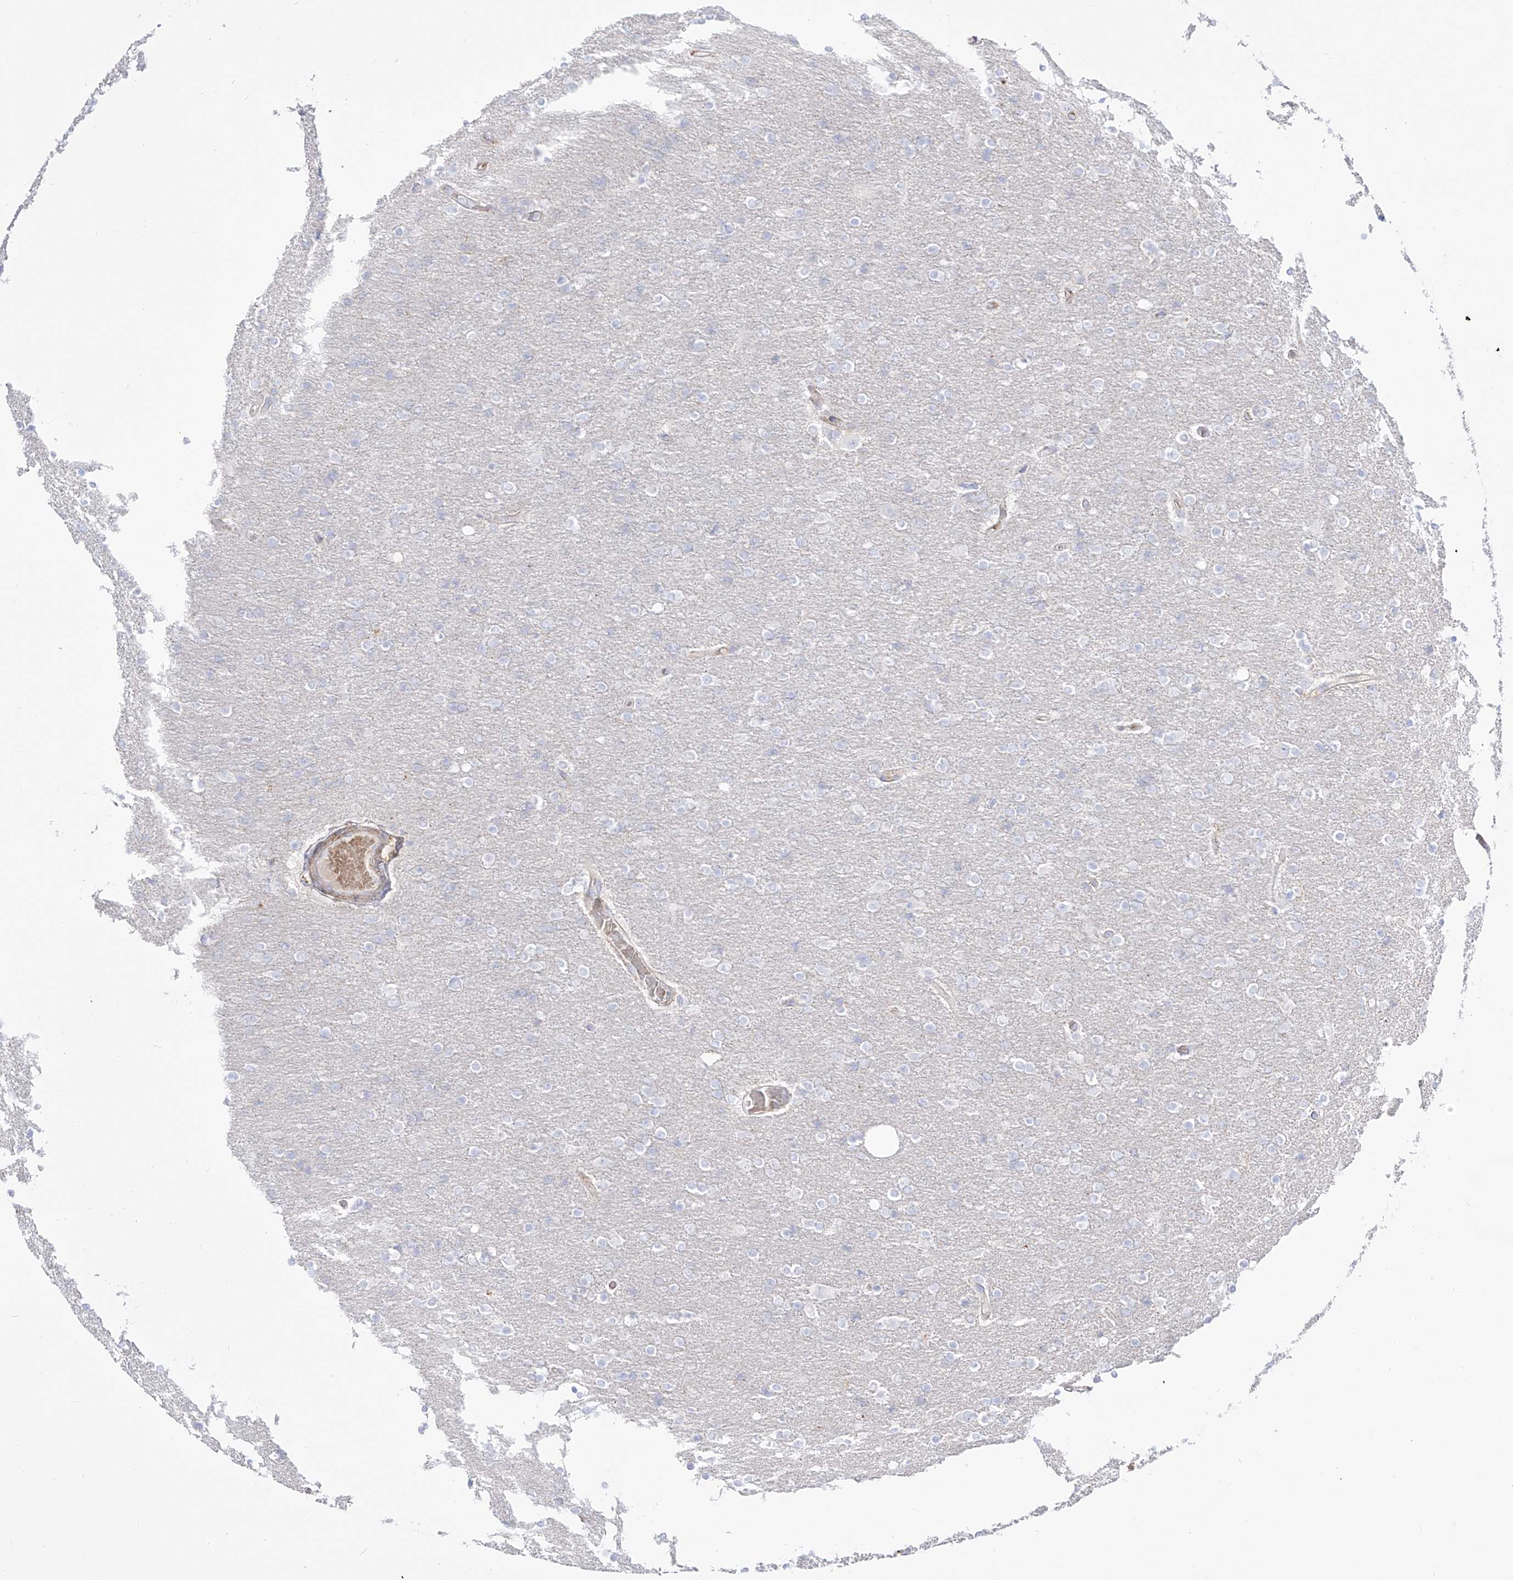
{"staining": {"intensity": "negative", "quantity": "none", "location": "none"}, "tissue": "glioma", "cell_type": "Tumor cells", "image_type": "cancer", "snomed": [{"axis": "morphology", "description": "Glioma, malignant, High grade"}, {"axis": "topography", "description": "Cerebral cortex"}], "caption": "The micrograph demonstrates no staining of tumor cells in glioma.", "gene": "ZGRF1", "patient": {"sex": "female", "age": 36}}